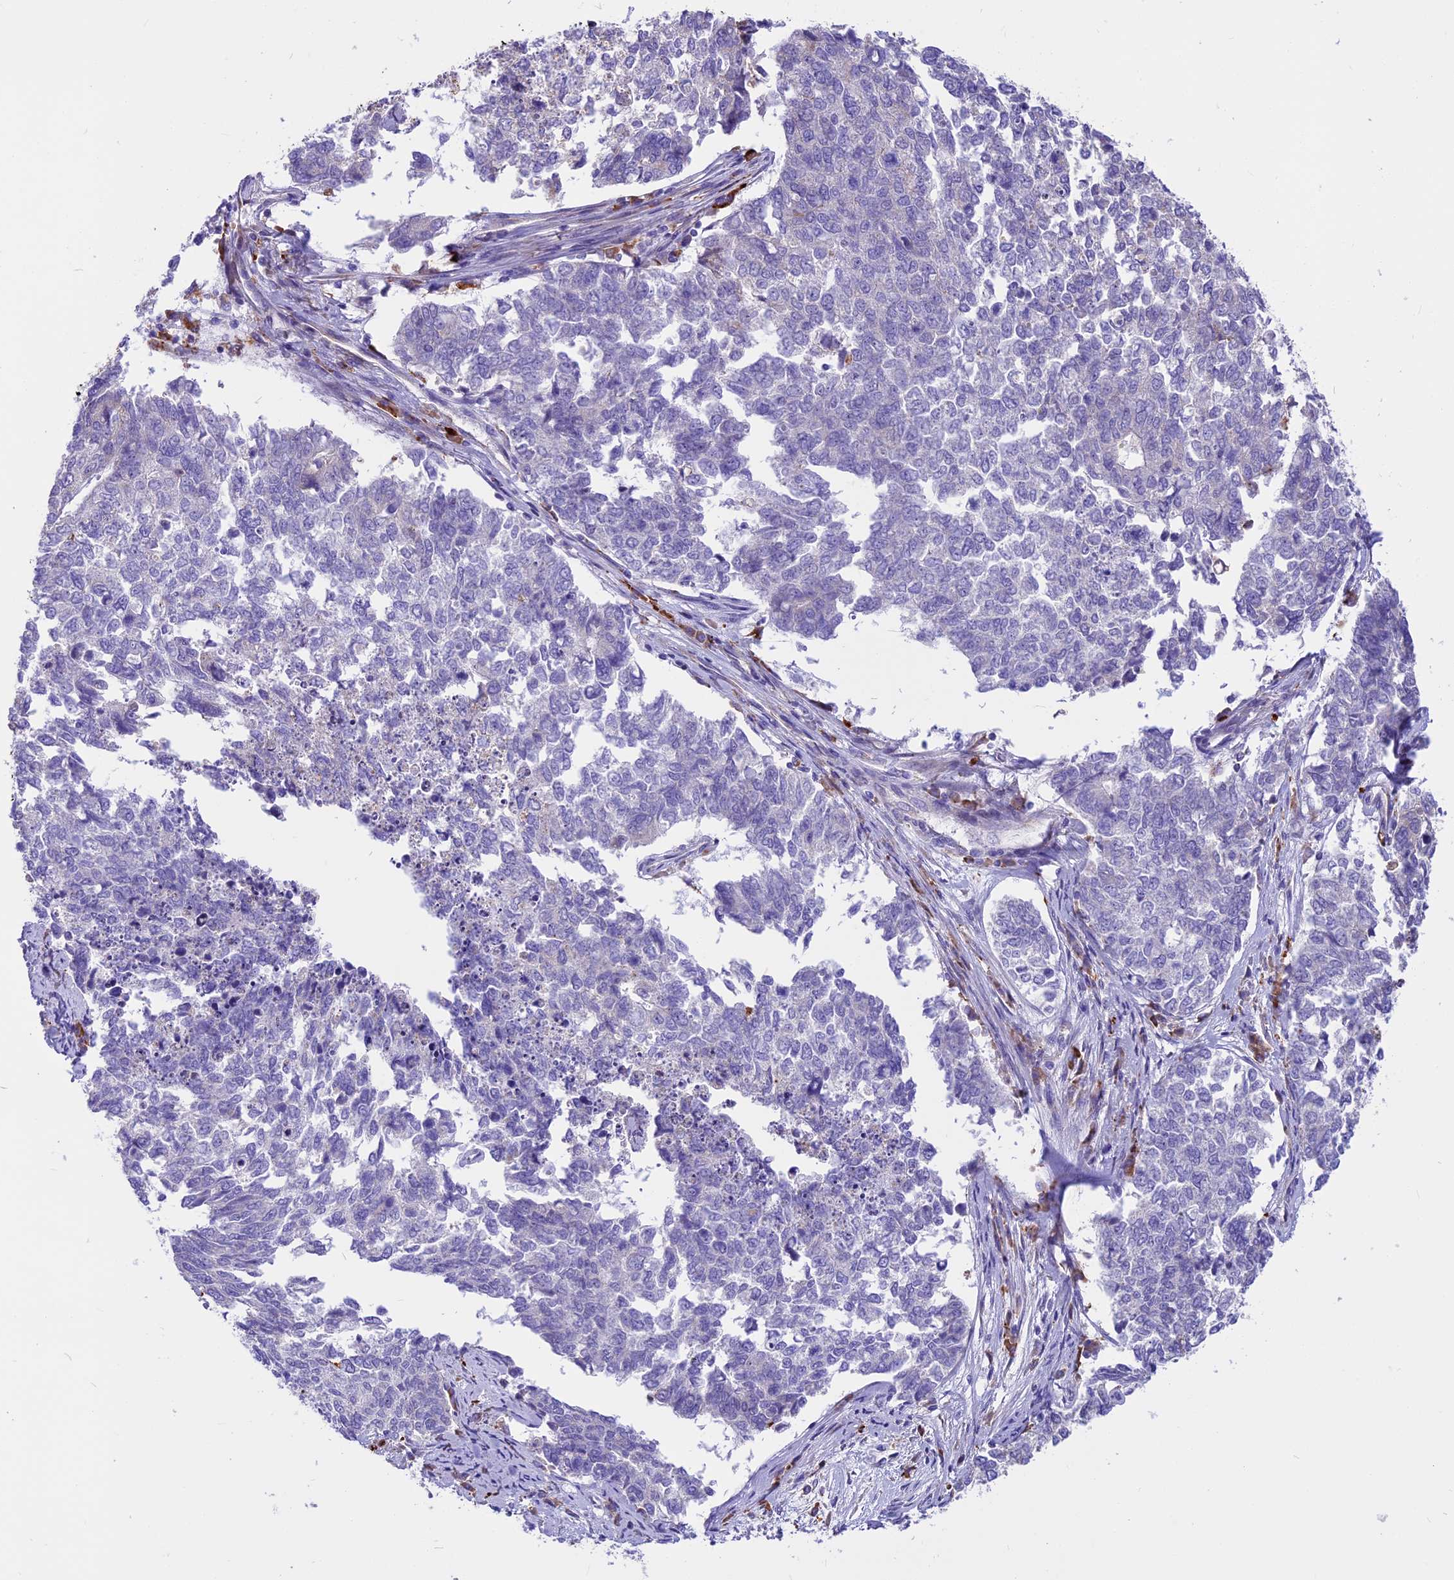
{"staining": {"intensity": "negative", "quantity": "none", "location": "none"}, "tissue": "cervical cancer", "cell_type": "Tumor cells", "image_type": "cancer", "snomed": [{"axis": "morphology", "description": "Squamous cell carcinoma, NOS"}, {"axis": "topography", "description": "Cervix"}], "caption": "The histopathology image reveals no significant staining in tumor cells of squamous cell carcinoma (cervical).", "gene": "THRSP", "patient": {"sex": "female", "age": 63}}